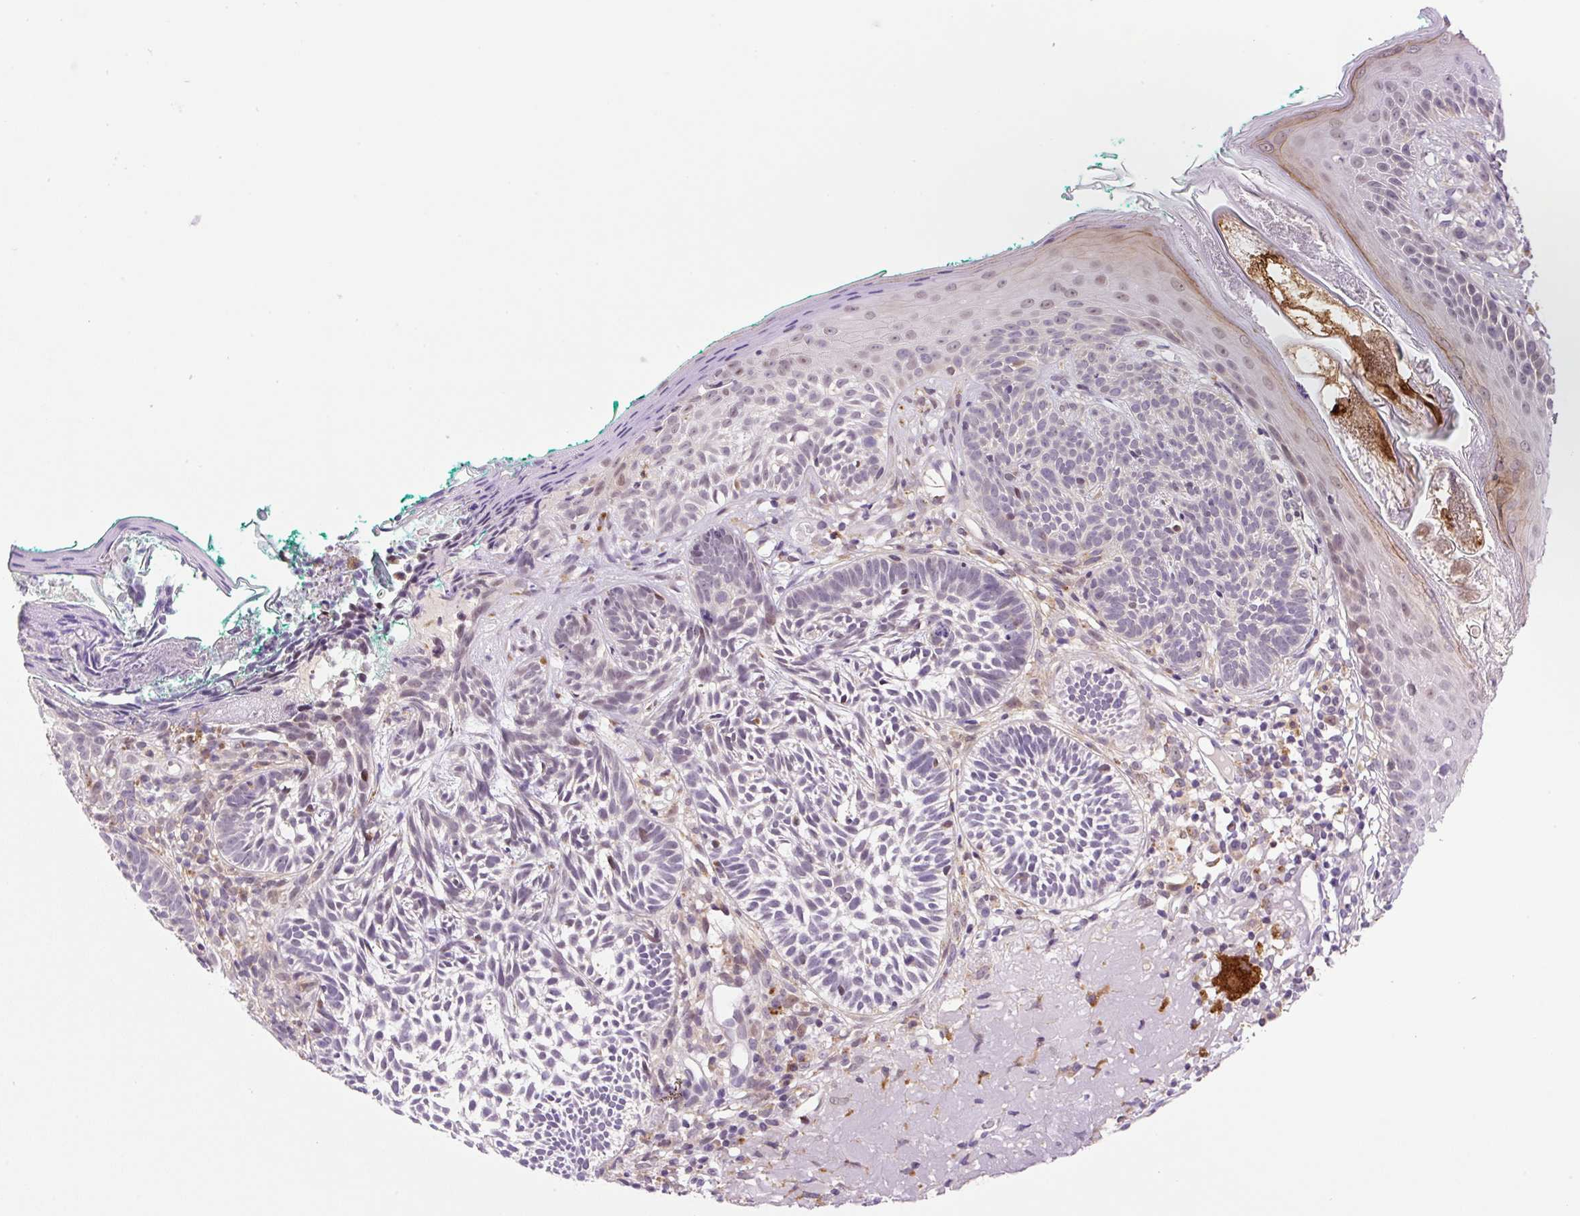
{"staining": {"intensity": "negative", "quantity": "none", "location": "none"}, "tissue": "skin cancer", "cell_type": "Tumor cells", "image_type": "cancer", "snomed": [{"axis": "morphology", "description": "Basal cell carcinoma"}, {"axis": "topography", "description": "Skin"}], "caption": "Protein analysis of skin cancer exhibits no significant staining in tumor cells. (DAB (3,3'-diaminobenzidine) IHC with hematoxylin counter stain).", "gene": "CEBPZOS", "patient": {"sex": "male", "age": 68}}